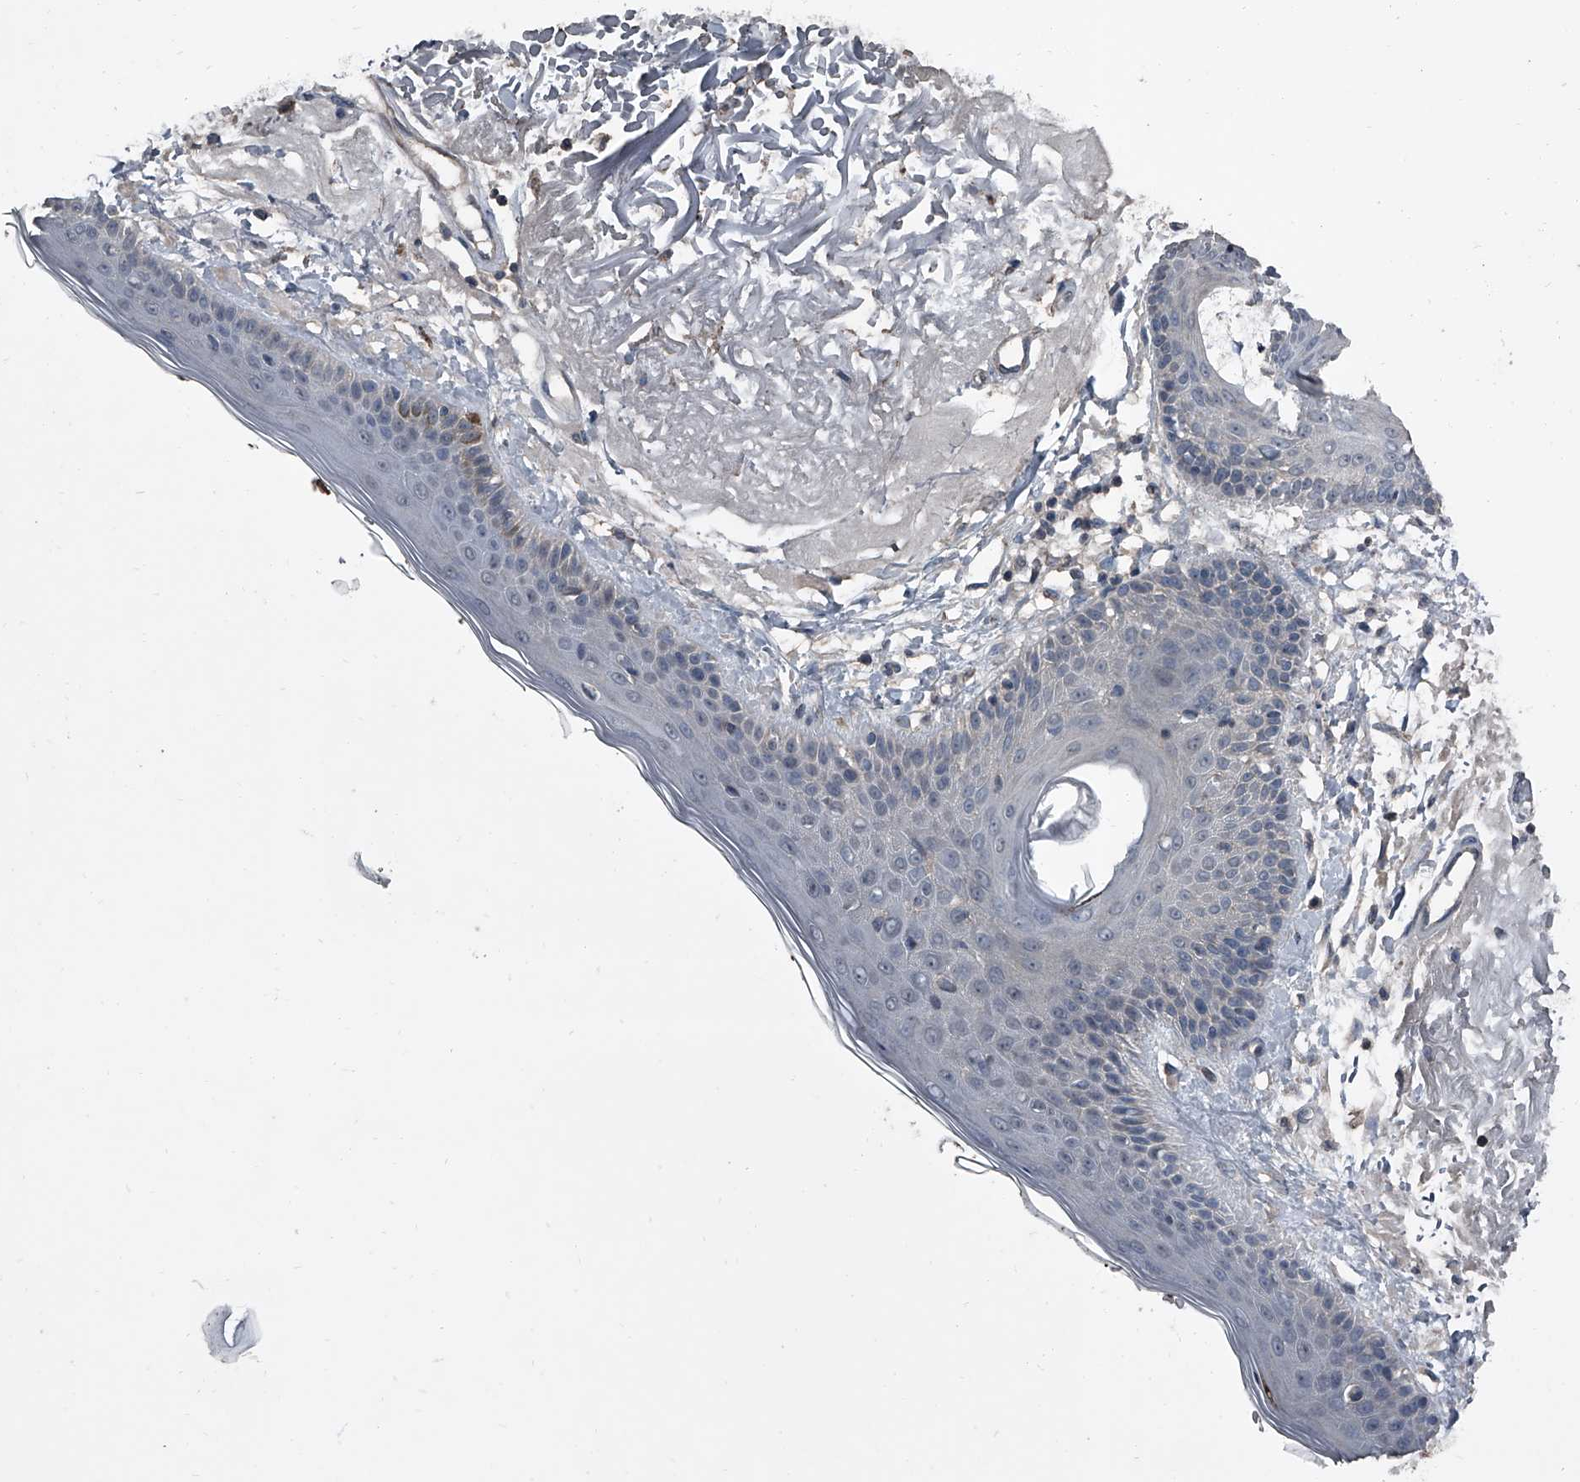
{"staining": {"intensity": "weak", "quantity": "25%-75%", "location": "cytoplasmic/membranous"}, "tissue": "skin", "cell_type": "Fibroblasts", "image_type": "normal", "snomed": [{"axis": "morphology", "description": "Normal tissue, NOS"}, {"axis": "topography", "description": "Skin"}, {"axis": "topography", "description": "Skeletal muscle"}], "caption": "Weak cytoplasmic/membranous expression is appreciated in approximately 25%-75% of fibroblasts in benign skin. (Stains: DAB in brown, nuclei in blue, Microscopy: brightfield microscopy at high magnification).", "gene": "OARD1", "patient": {"sex": "male", "age": 83}}